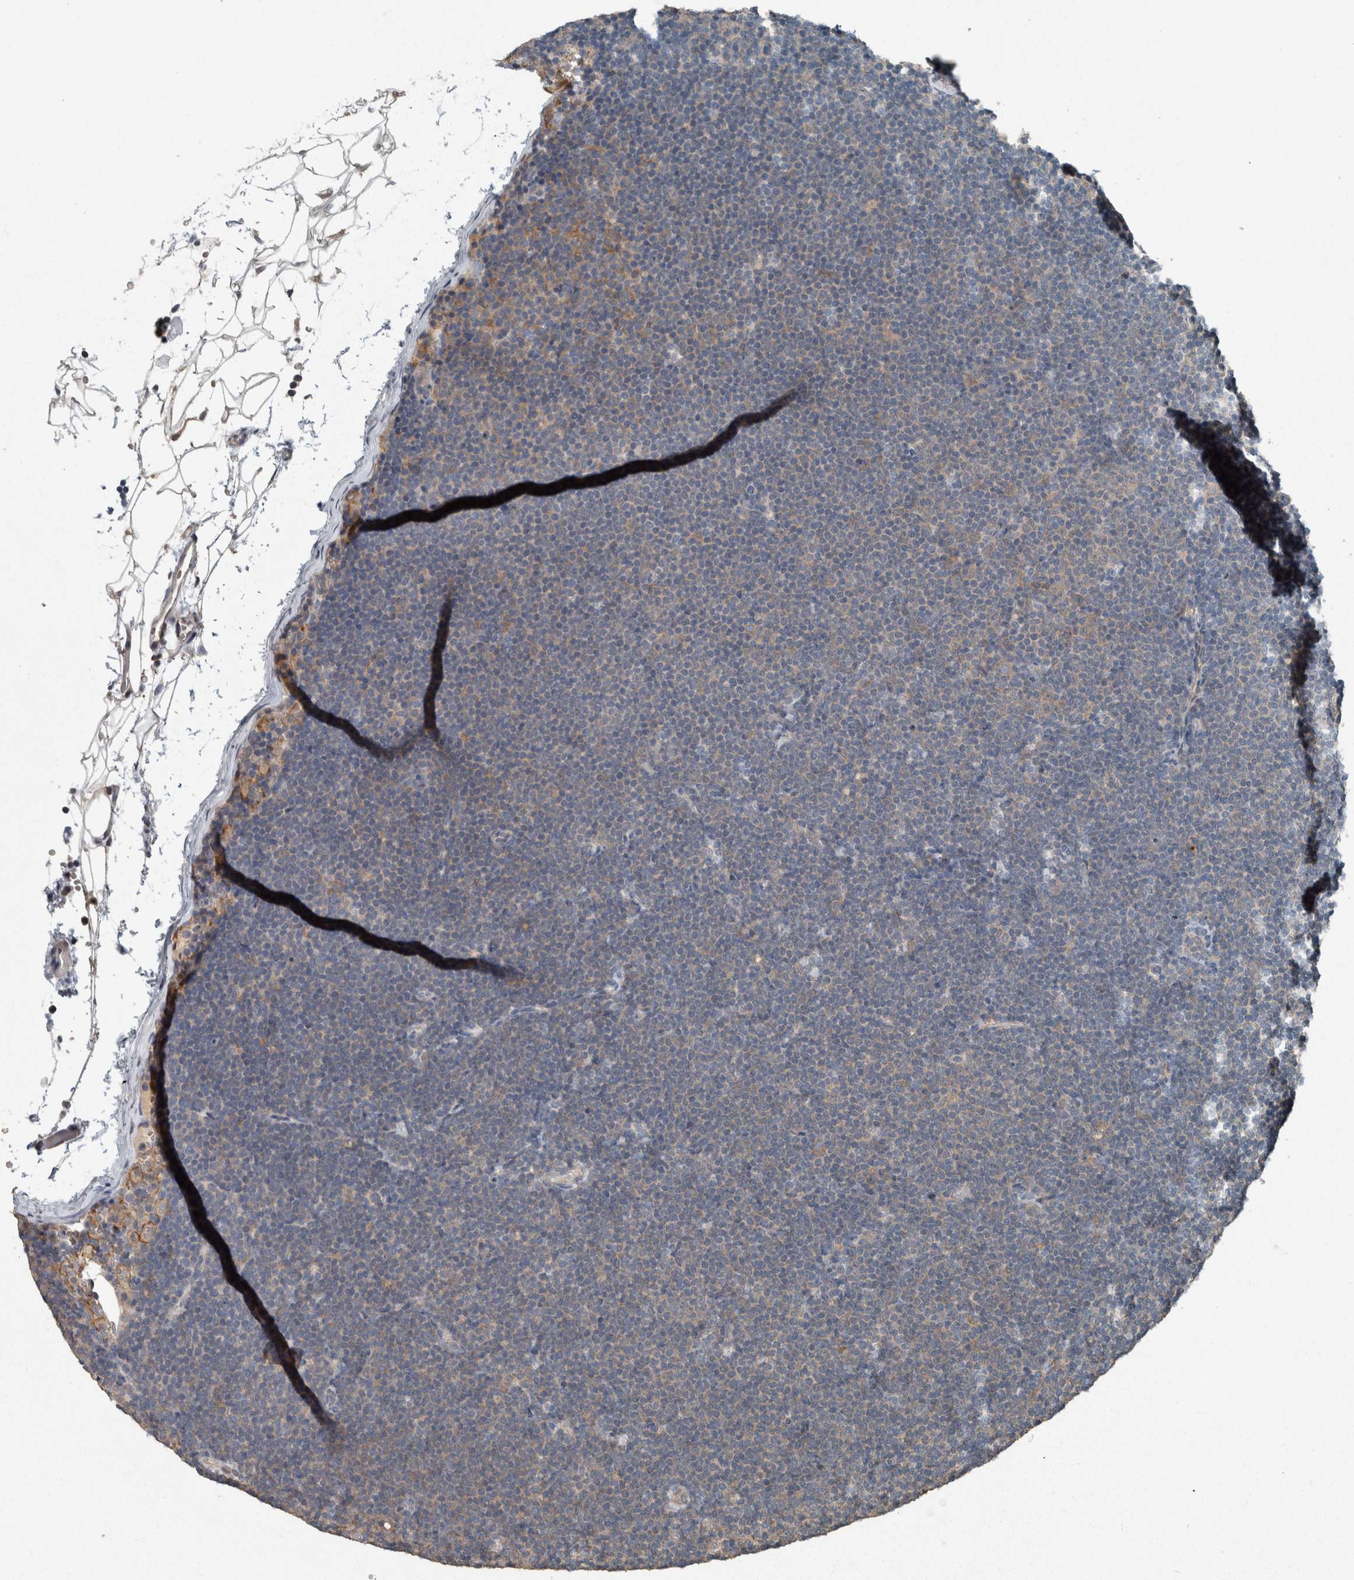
{"staining": {"intensity": "weak", "quantity": "<25%", "location": "cytoplasmic/membranous"}, "tissue": "lymphoma", "cell_type": "Tumor cells", "image_type": "cancer", "snomed": [{"axis": "morphology", "description": "Malignant lymphoma, non-Hodgkin's type, Low grade"}, {"axis": "topography", "description": "Lymph node"}], "caption": "Tumor cells show no significant positivity in lymphoma. (Stains: DAB (3,3'-diaminobenzidine) immunohistochemistry with hematoxylin counter stain, Microscopy: brightfield microscopy at high magnification).", "gene": "KNTC1", "patient": {"sex": "female", "age": 53}}